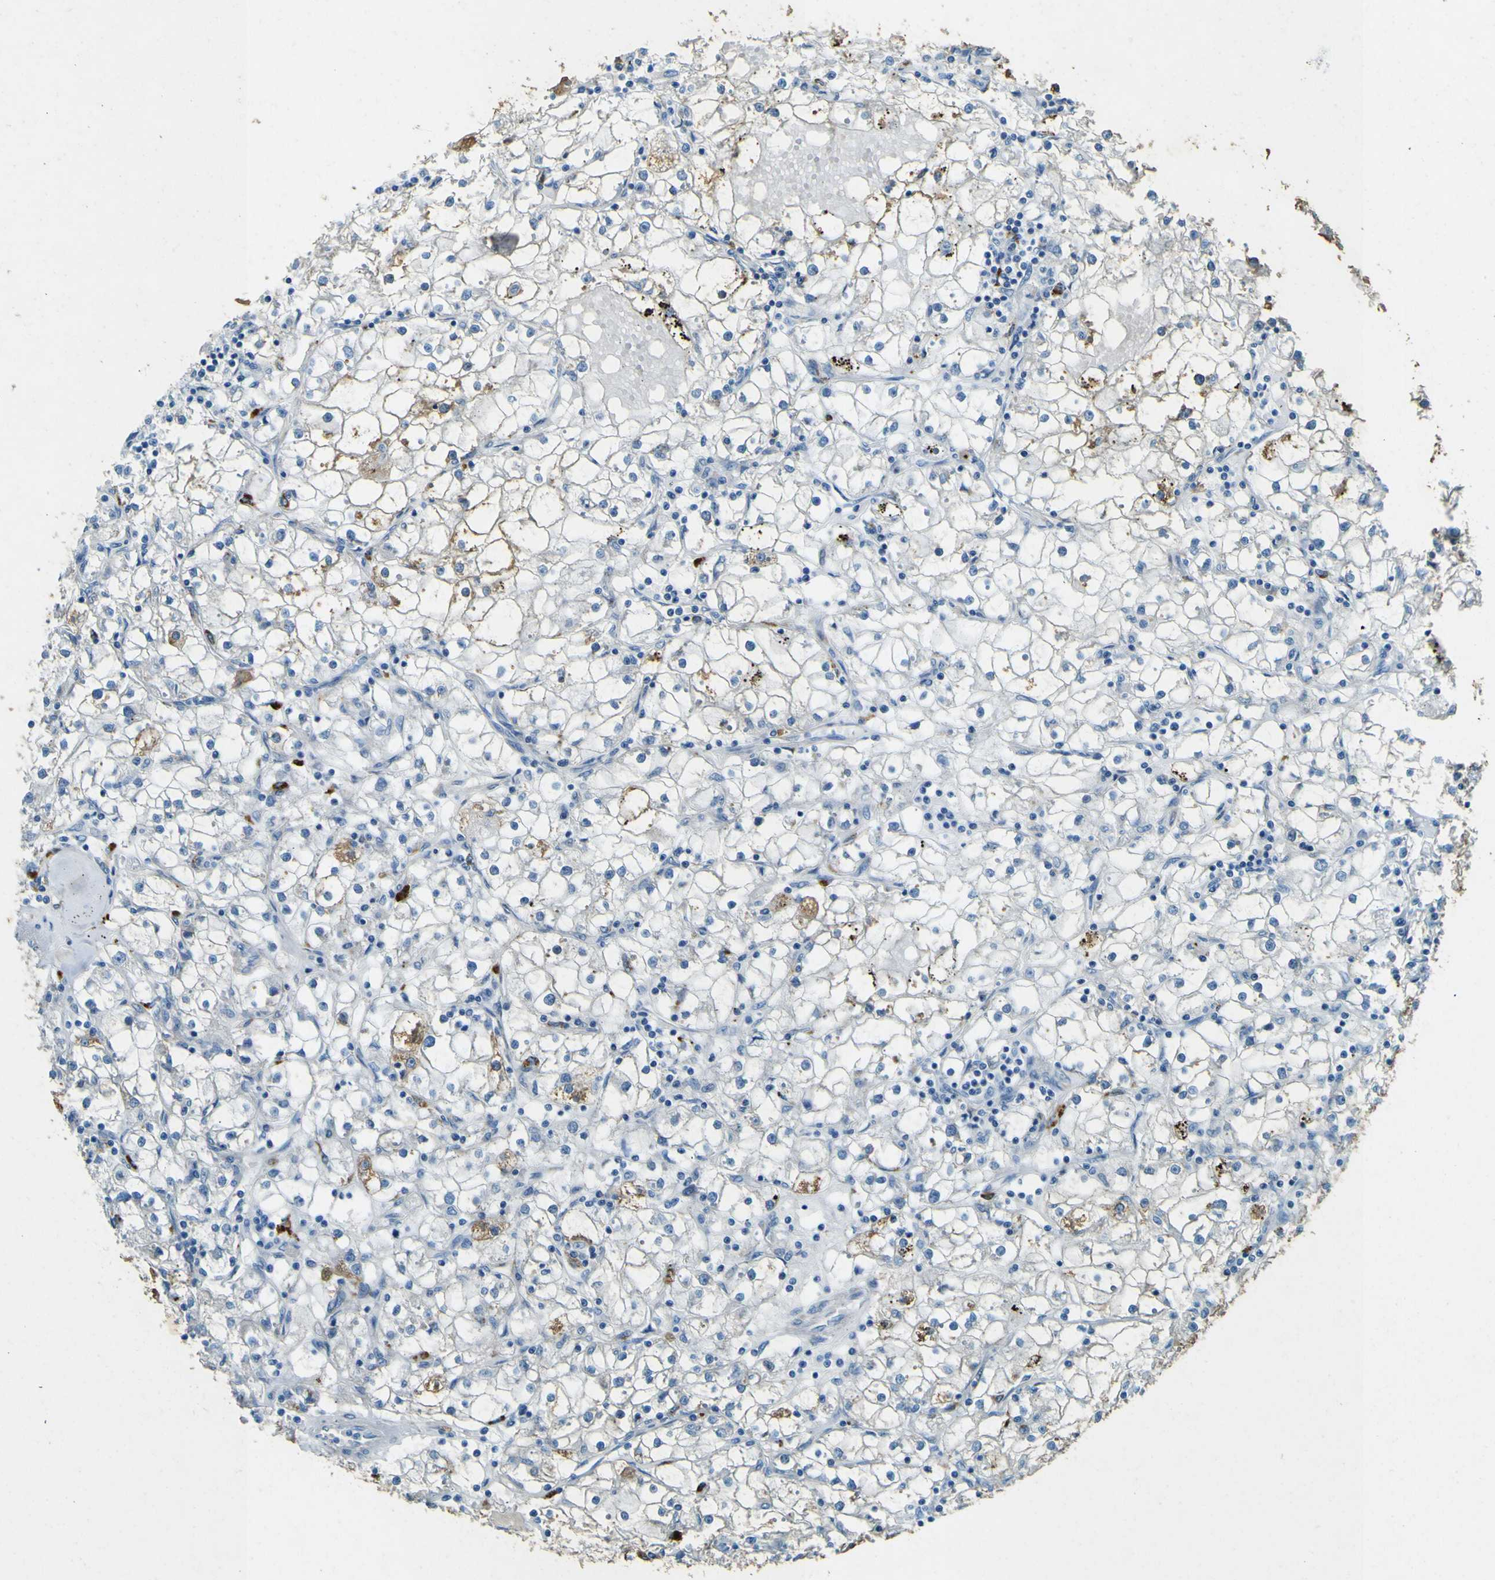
{"staining": {"intensity": "weak", "quantity": "<25%", "location": "cytoplasmic/membranous"}, "tissue": "renal cancer", "cell_type": "Tumor cells", "image_type": "cancer", "snomed": [{"axis": "morphology", "description": "Adenocarcinoma, NOS"}, {"axis": "topography", "description": "Kidney"}], "caption": "Photomicrograph shows no protein staining in tumor cells of adenocarcinoma (renal) tissue. The staining is performed using DAB brown chromogen with nuclei counter-stained in using hematoxylin.", "gene": "PDE9A", "patient": {"sex": "male", "age": 56}}